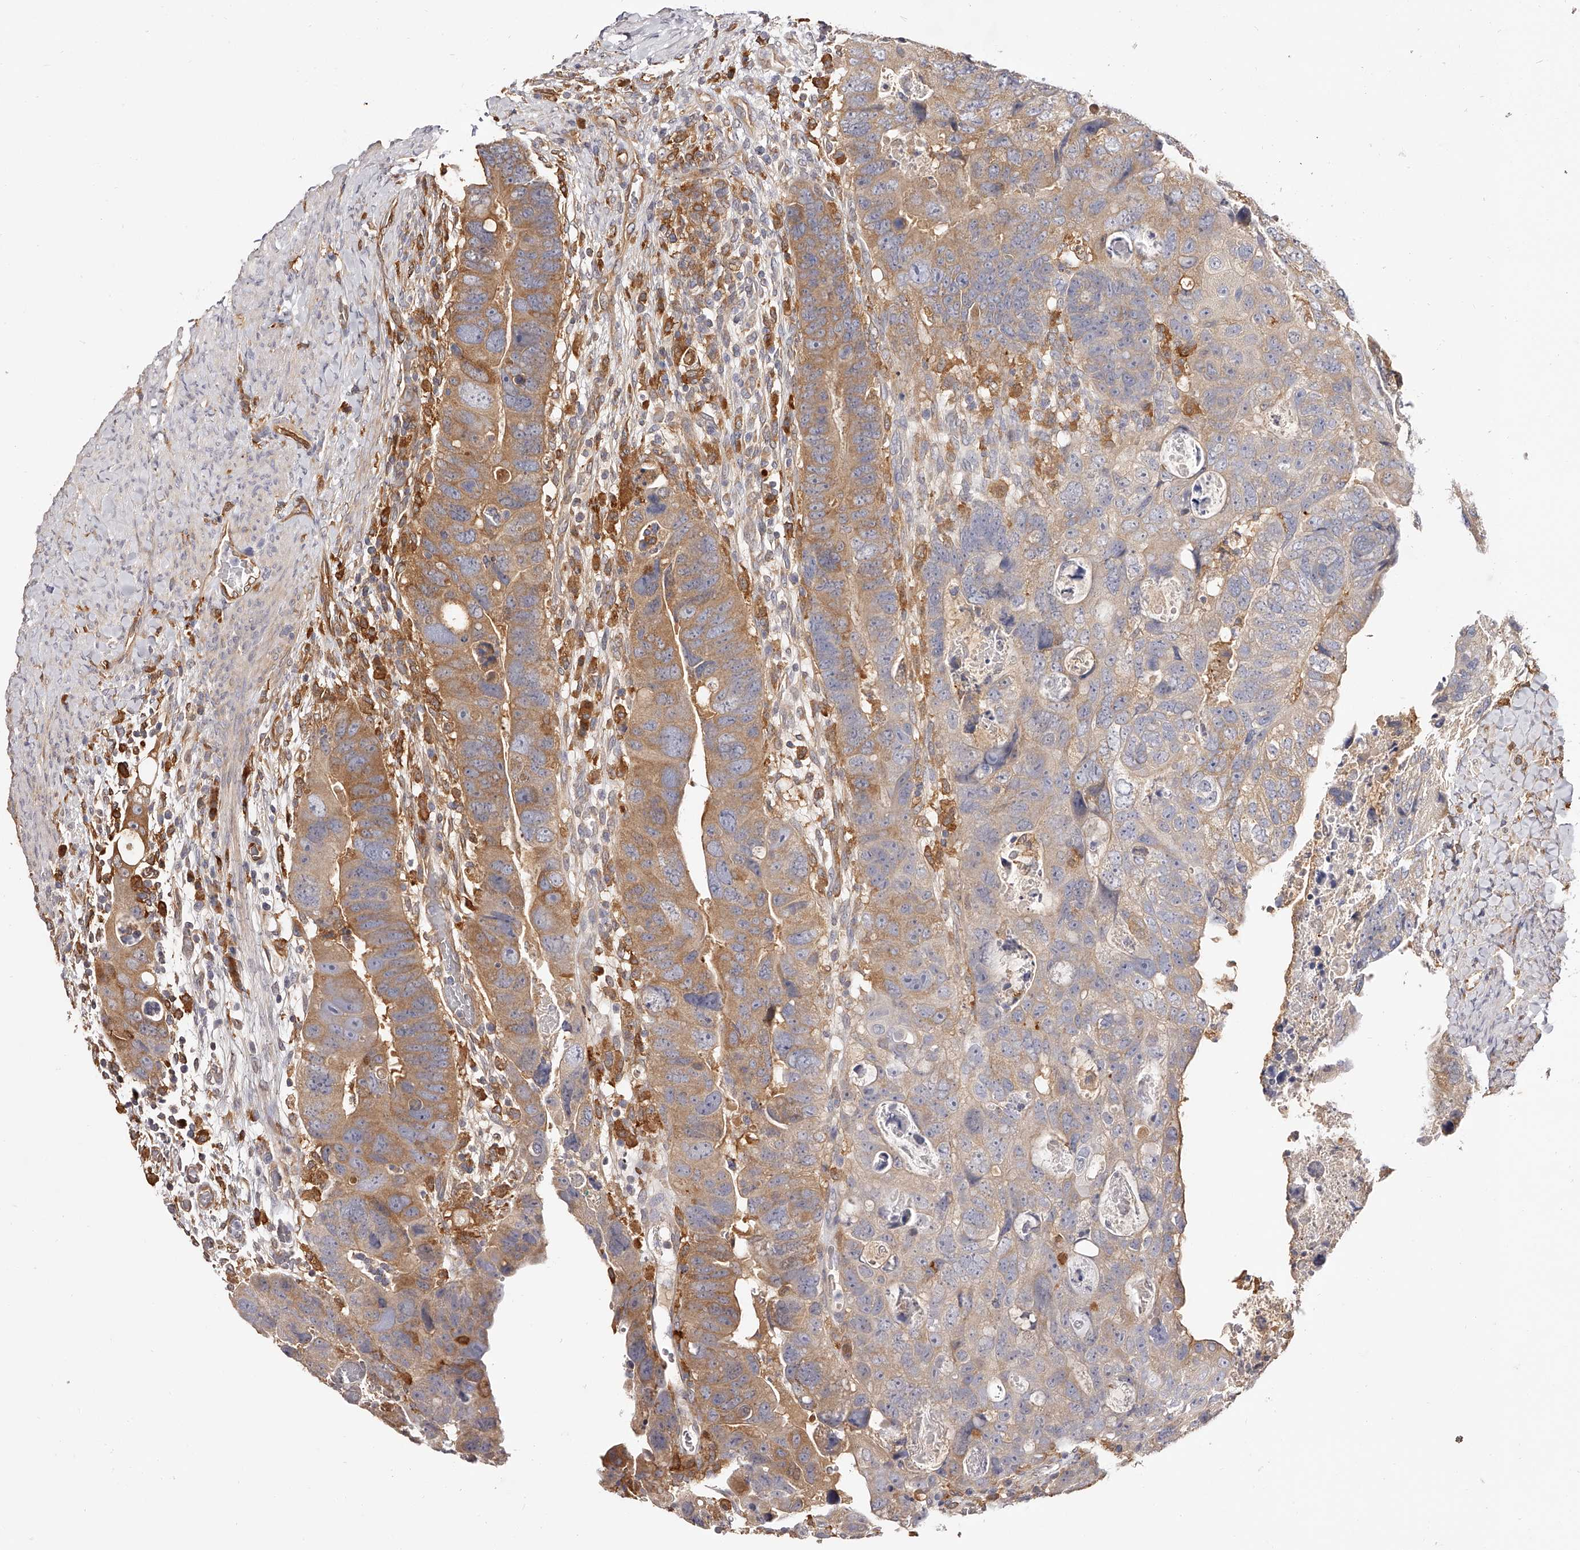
{"staining": {"intensity": "moderate", "quantity": ">75%", "location": "cytoplasmic/membranous"}, "tissue": "colorectal cancer", "cell_type": "Tumor cells", "image_type": "cancer", "snomed": [{"axis": "morphology", "description": "Adenocarcinoma, NOS"}, {"axis": "topography", "description": "Rectum"}], "caption": "This photomicrograph shows colorectal adenocarcinoma stained with immunohistochemistry to label a protein in brown. The cytoplasmic/membranous of tumor cells show moderate positivity for the protein. Nuclei are counter-stained blue.", "gene": "LAP3", "patient": {"sex": "male", "age": 59}}